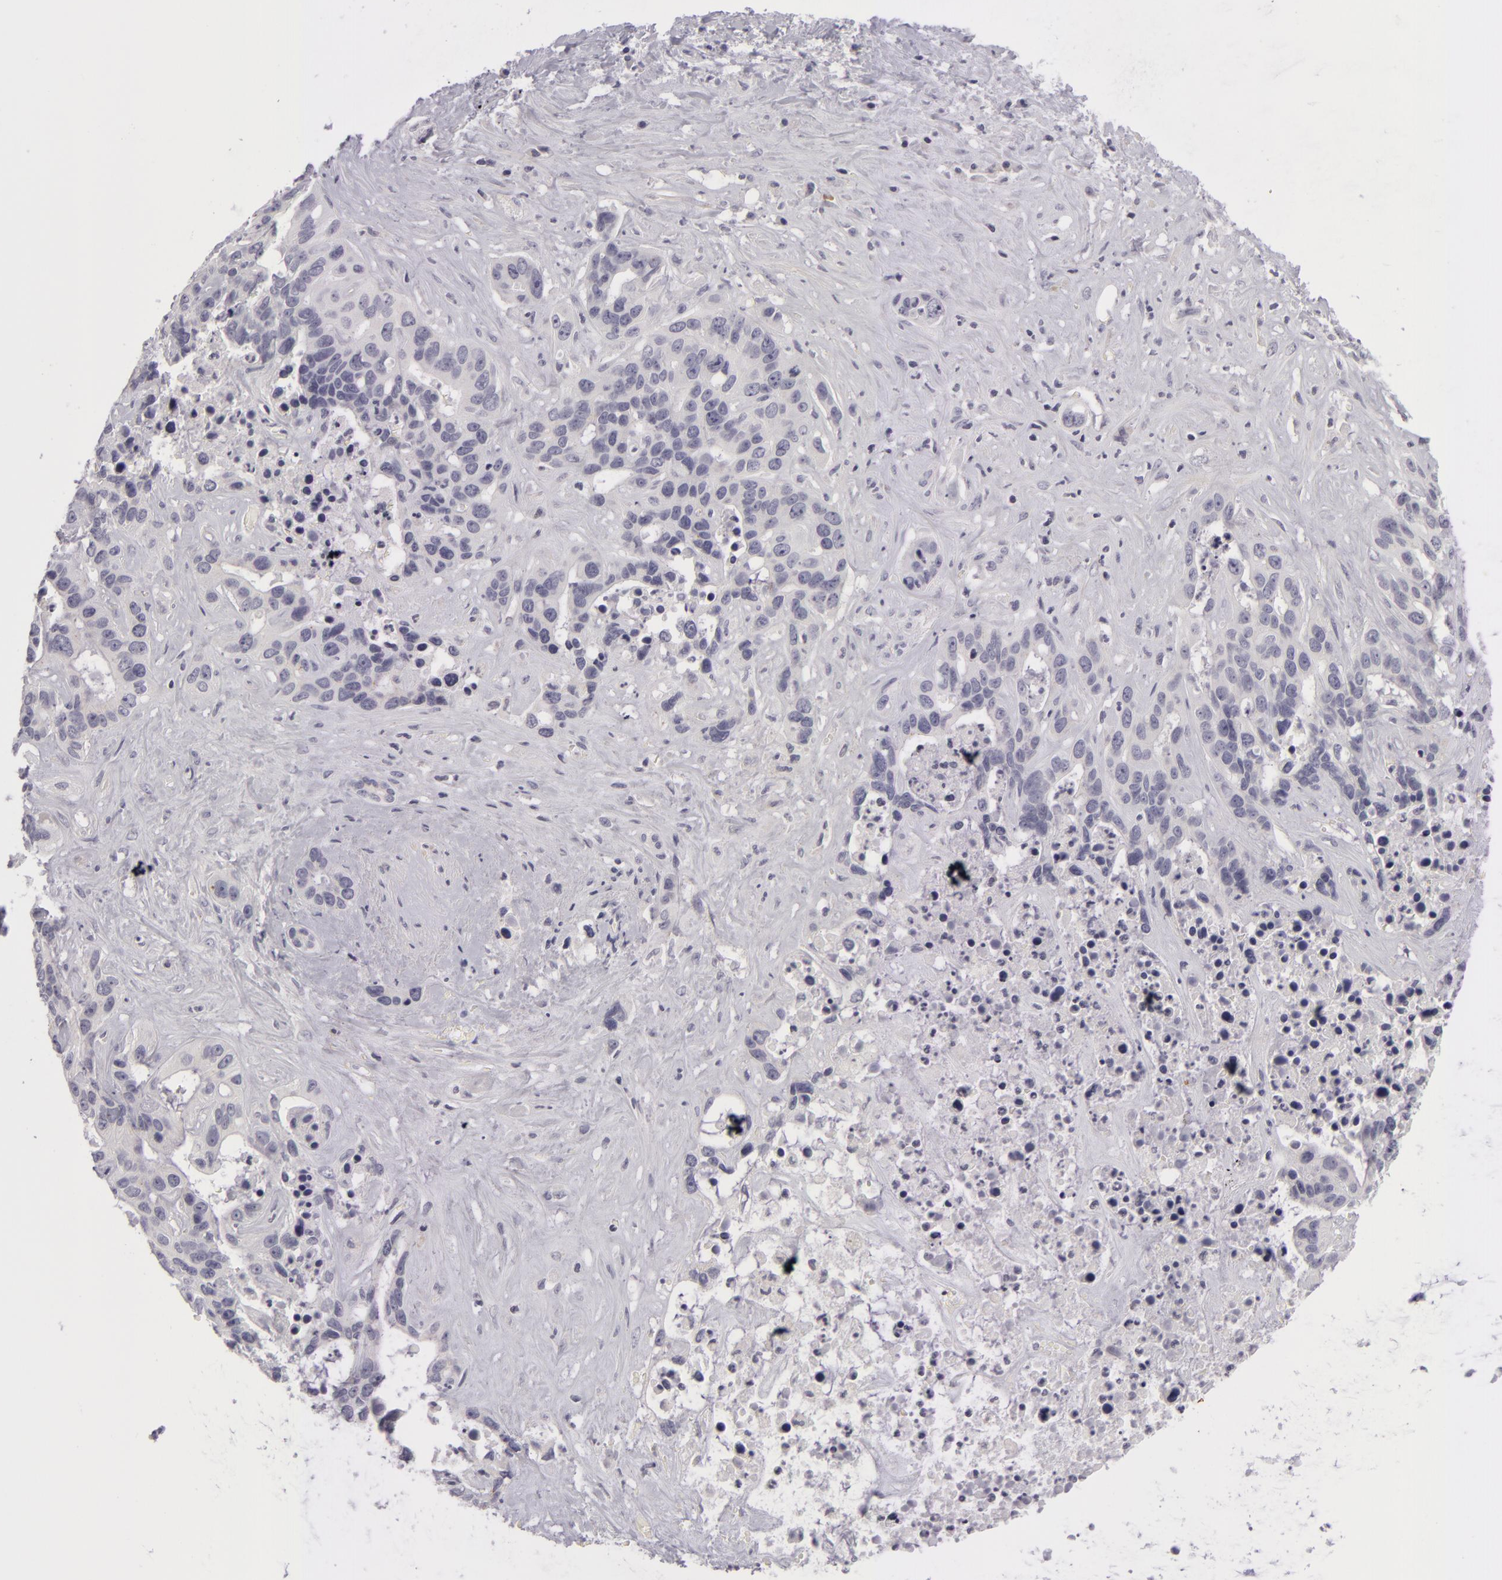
{"staining": {"intensity": "negative", "quantity": "none", "location": "none"}, "tissue": "liver cancer", "cell_type": "Tumor cells", "image_type": "cancer", "snomed": [{"axis": "morphology", "description": "Cholangiocarcinoma"}, {"axis": "topography", "description": "Liver"}], "caption": "High magnification brightfield microscopy of liver cancer (cholangiocarcinoma) stained with DAB (brown) and counterstained with hematoxylin (blue): tumor cells show no significant expression.", "gene": "NLGN4X", "patient": {"sex": "female", "age": 65}}